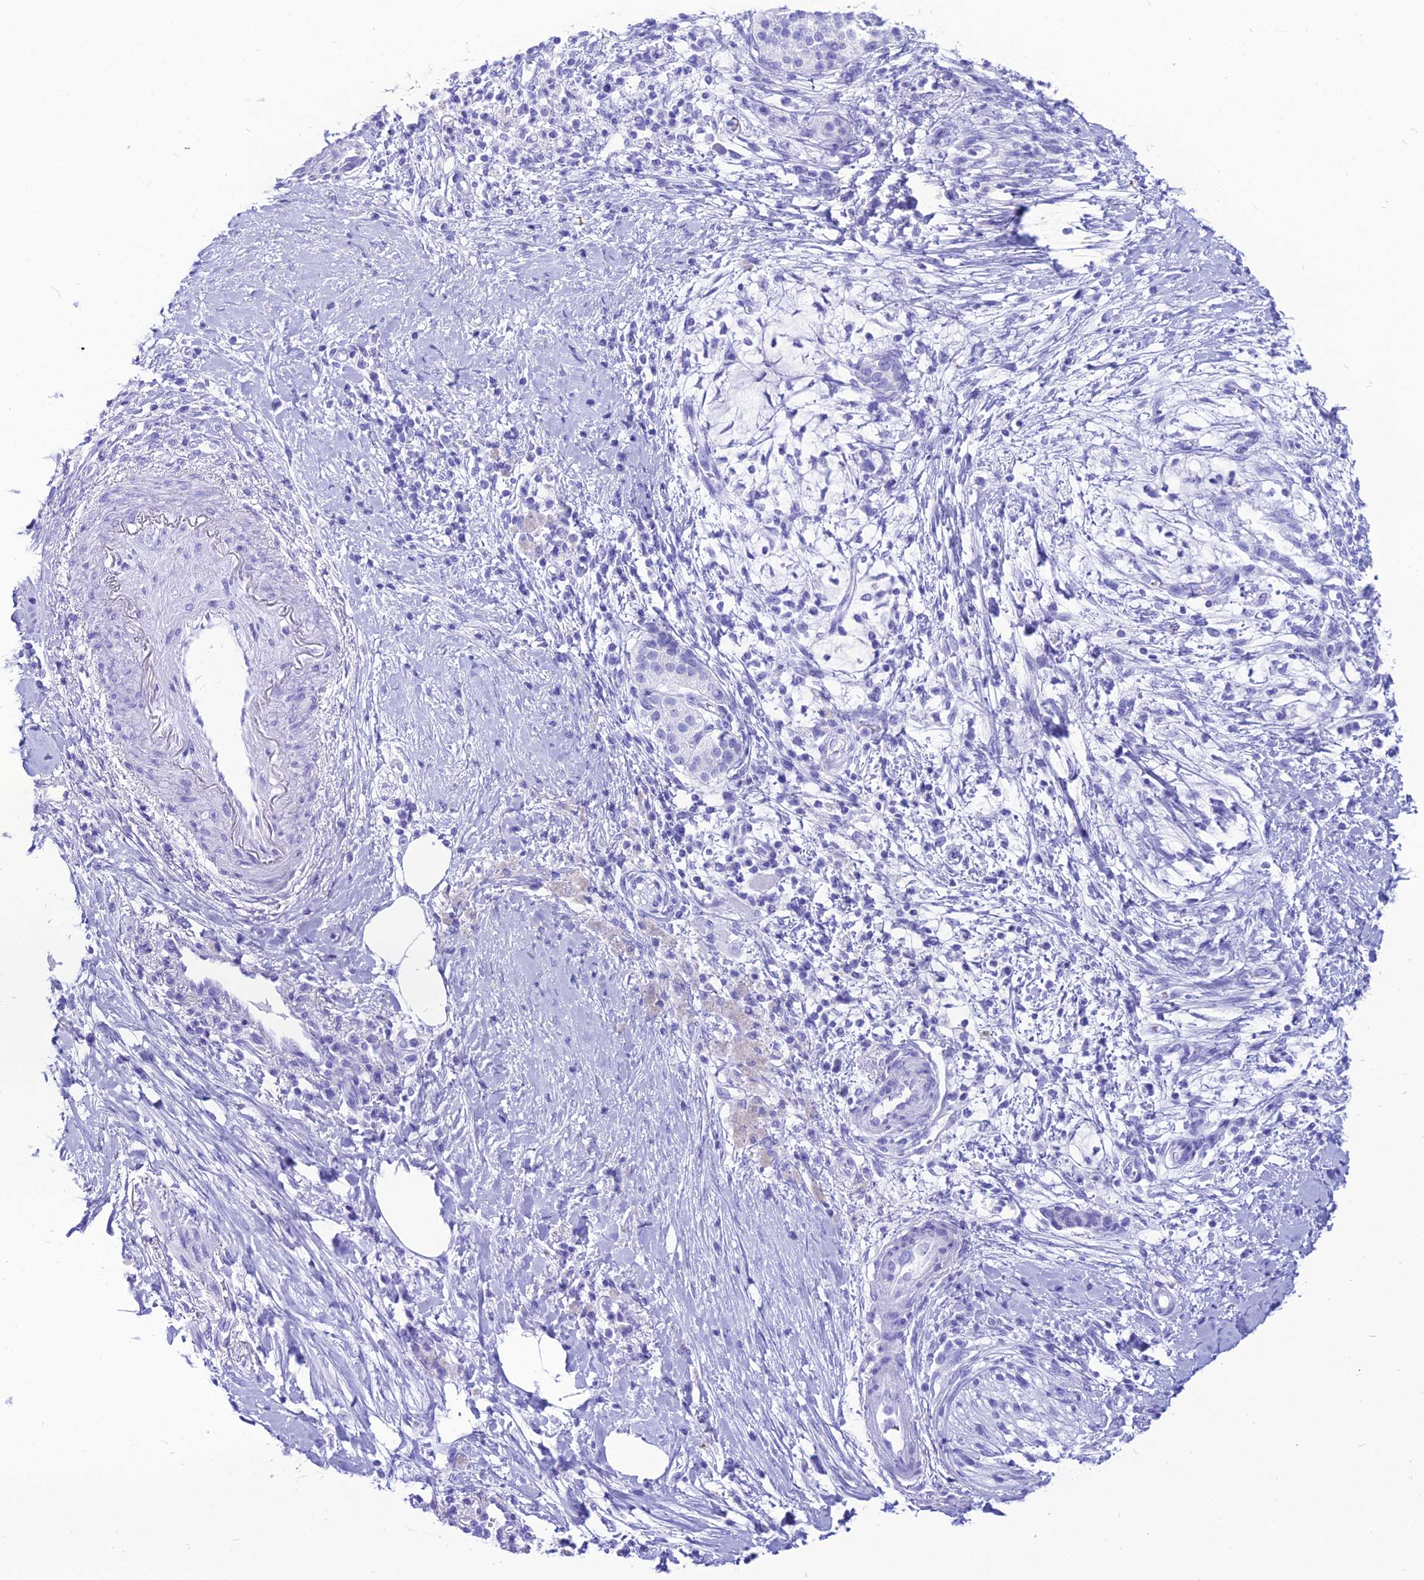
{"staining": {"intensity": "negative", "quantity": "none", "location": "none"}, "tissue": "pancreatic cancer", "cell_type": "Tumor cells", "image_type": "cancer", "snomed": [{"axis": "morphology", "description": "Adenocarcinoma, NOS"}, {"axis": "topography", "description": "Pancreas"}], "caption": "This is a image of immunohistochemistry (IHC) staining of pancreatic adenocarcinoma, which shows no positivity in tumor cells.", "gene": "PNMA5", "patient": {"sex": "male", "age": 58}}